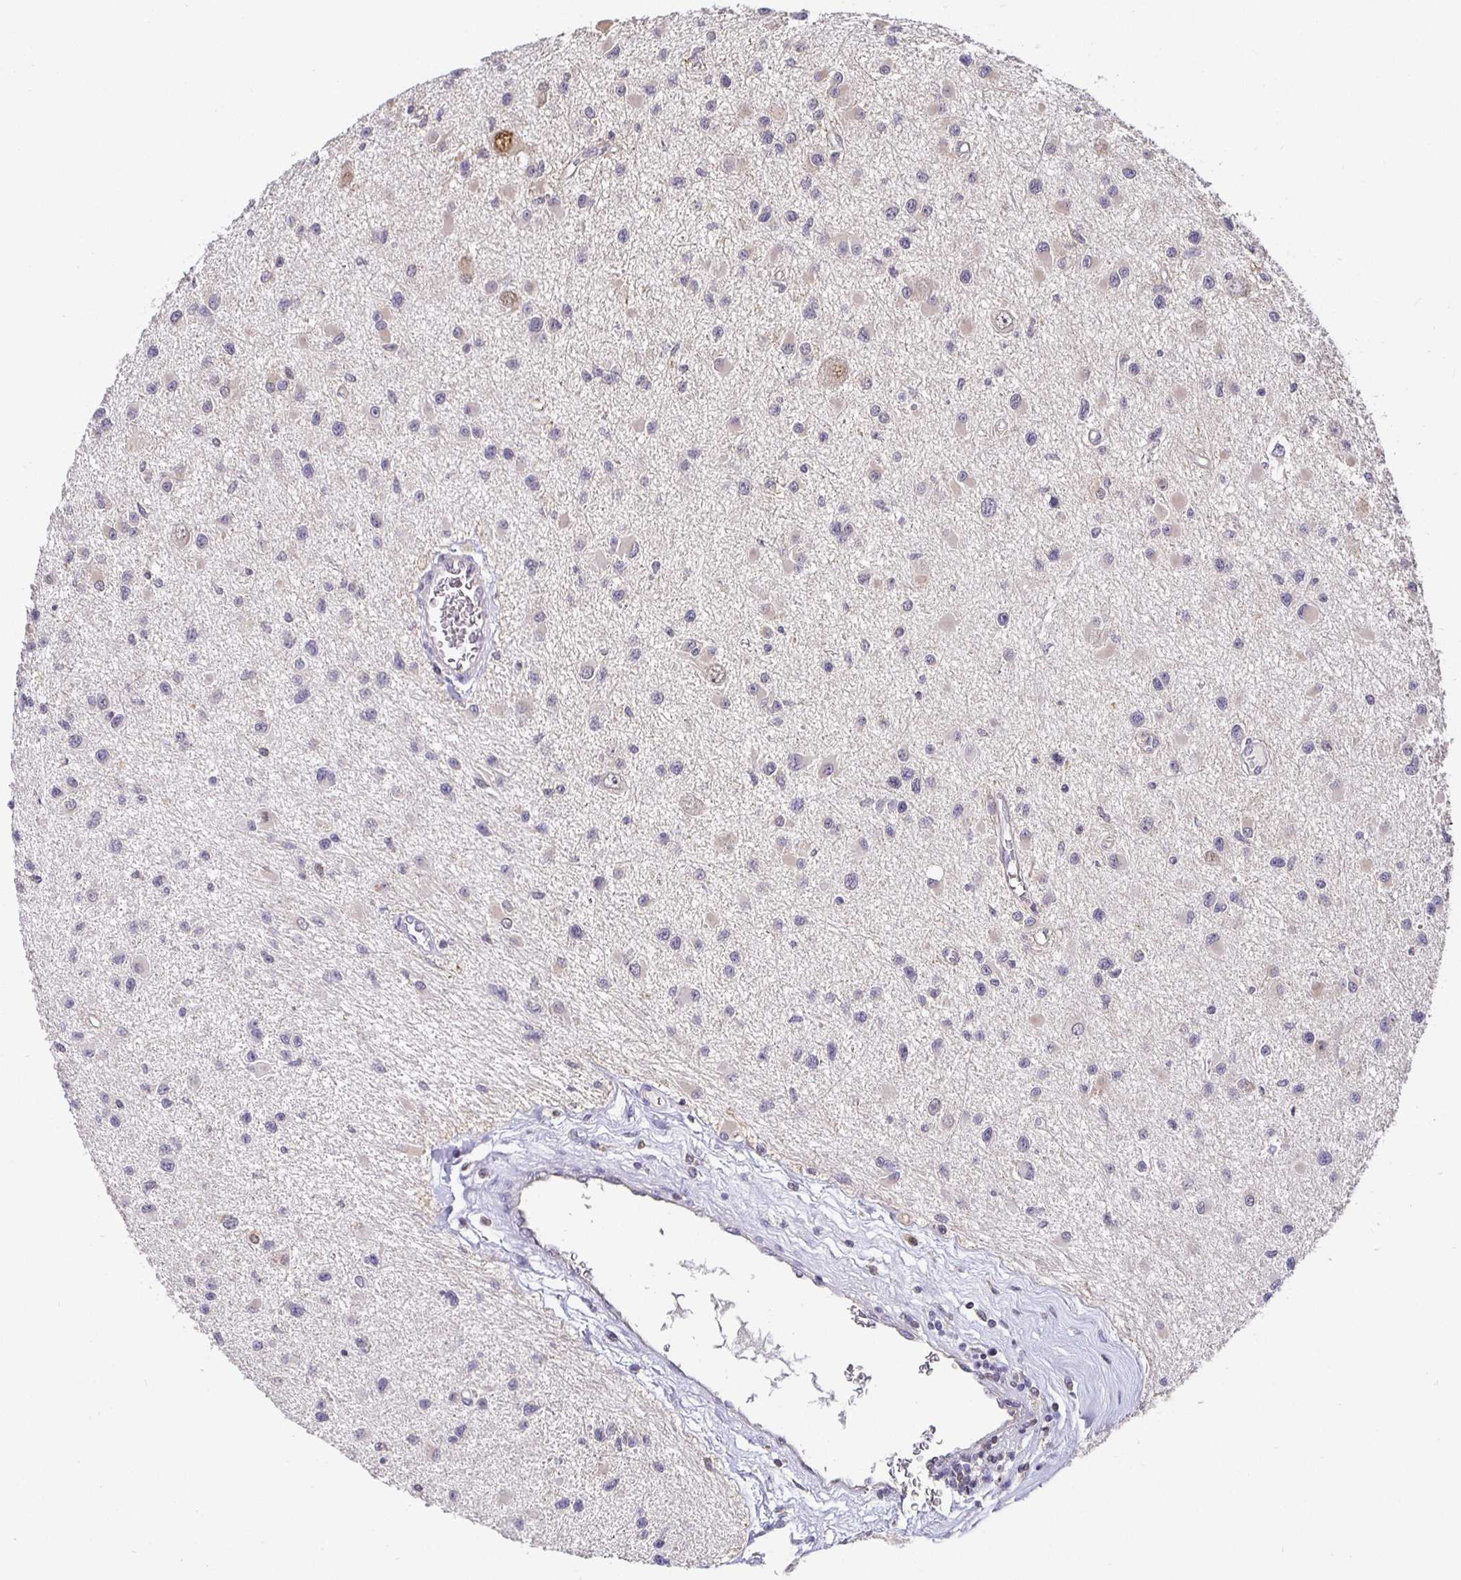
{"staining": {"intensity": "negative", "quantity": "none", "location": "none"}, "tissue": "glioma", "cell_type": "Tumor cells", "image_type": "cancer", "snomed": [{"axis": "morphology", "description": "Glioma, malignant, High grade"}, {"axis": "topography", "description": "Brain"}], "caption": "Glioma was stained to show a protein in brown. There is no significant positivity in tumor cells. (DAB (3,3'-diaminobenzidine) IHC visualized using brightfield microscopy, high magnification).", "gene": "SATB1", "patient": {"sex": "male", "age": 54}}